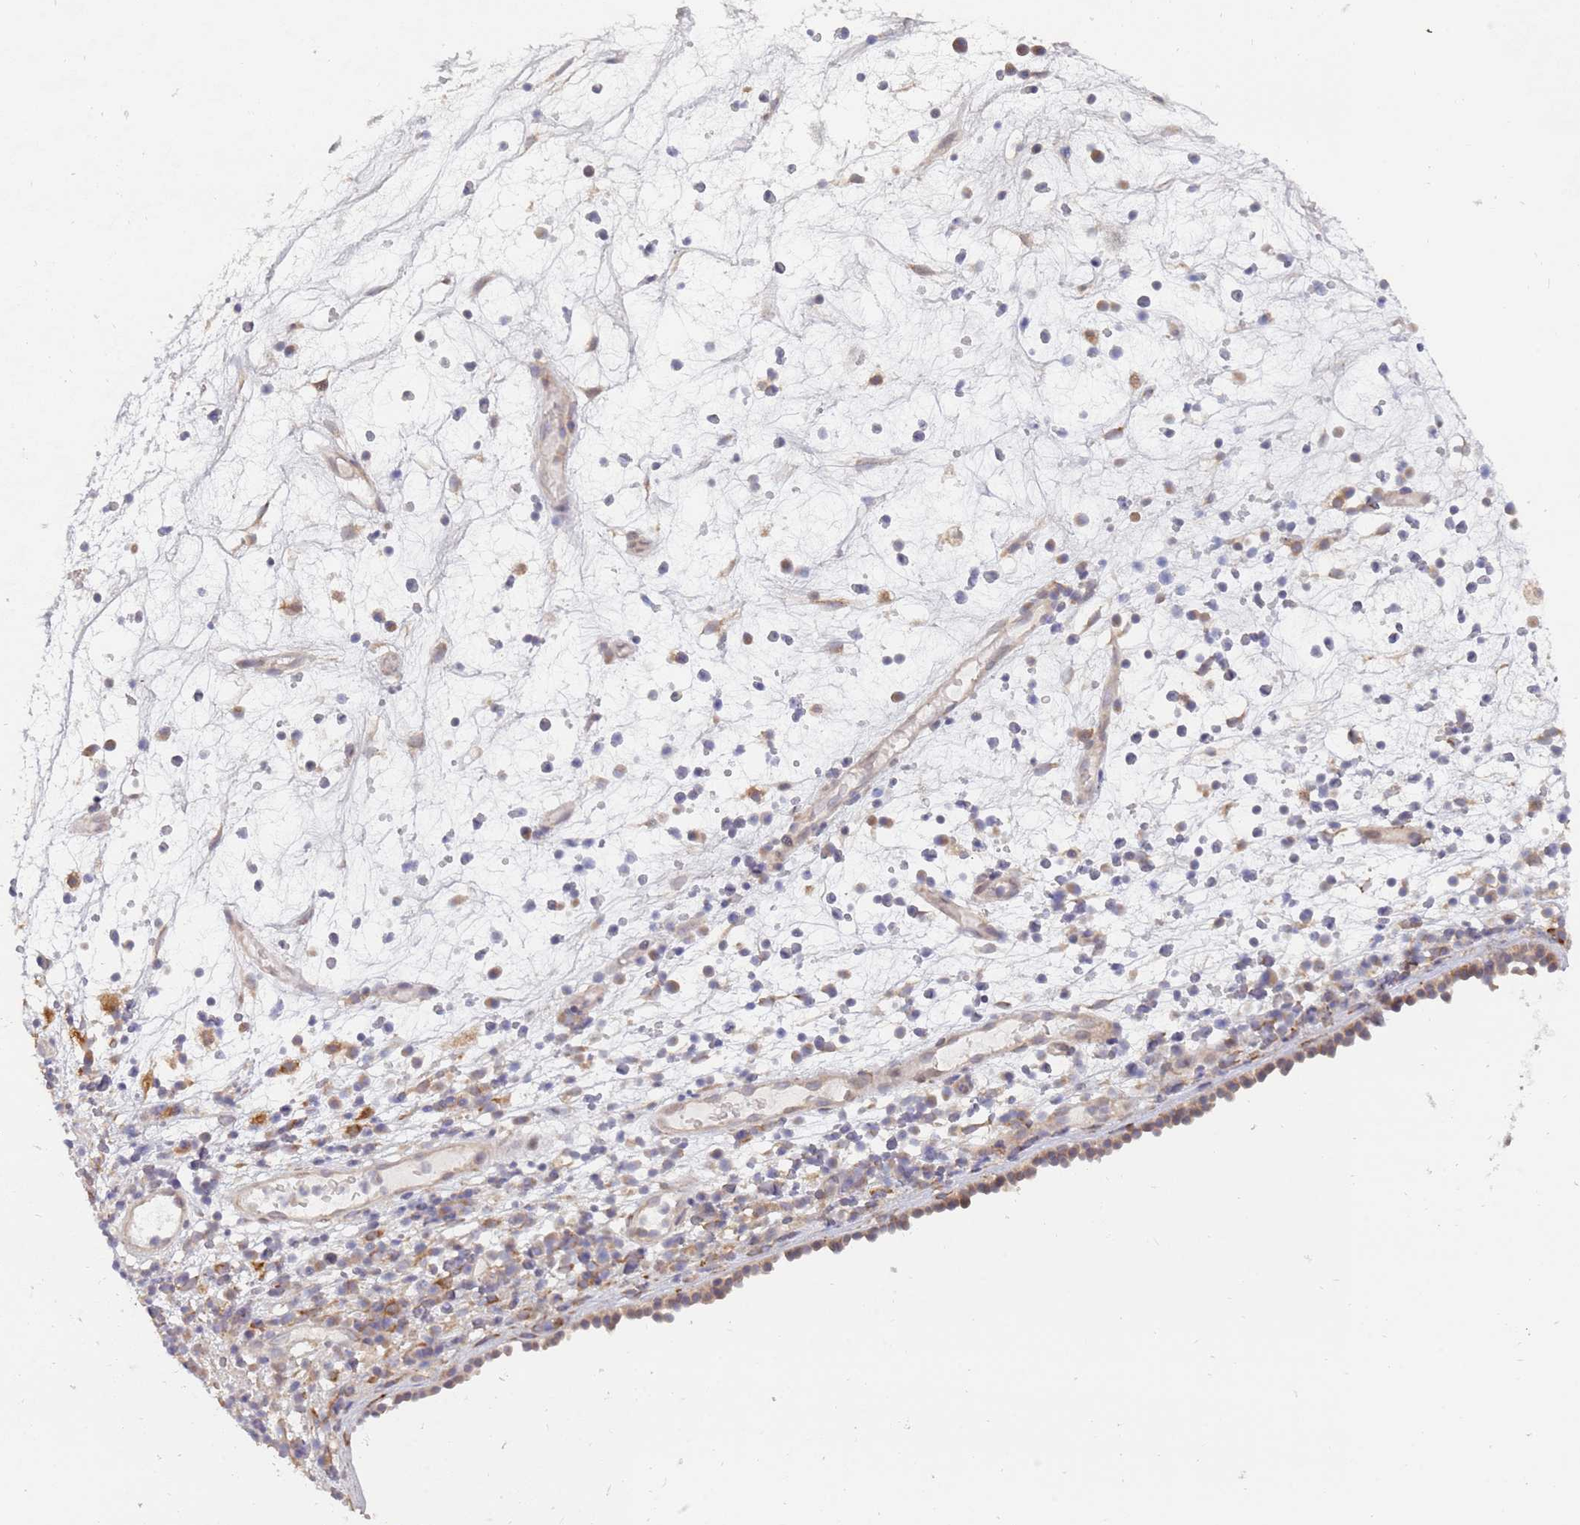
{"staining": {"intensity": "weak", "quantity": ">75%", "location": "cytoplasmic/membranous"}, "tissue": "nasopharynx", "cell_type": "Respiratory epithelial cells", "image_type": "normal", "snomed": [{"axis": "morphology", "description": "Normal tissue, NOS"}, {"axis": "morphology", "description": "Inflammation, NOS"}, {"axis": "morphology", "description": "Malignant melanoma, Metastatic site"}, {"axis": "topography", "description": "Nasopharynx"}], "caption": "This histopathology image reveals immunohistochemistry staining of normal nasopharynx, with low weak cytoplasmic/membranous expression in approximately >75% of respiratory epithelial cells.", "gene": "VRK2", "patient": {"sex": "male", "age": 70}}